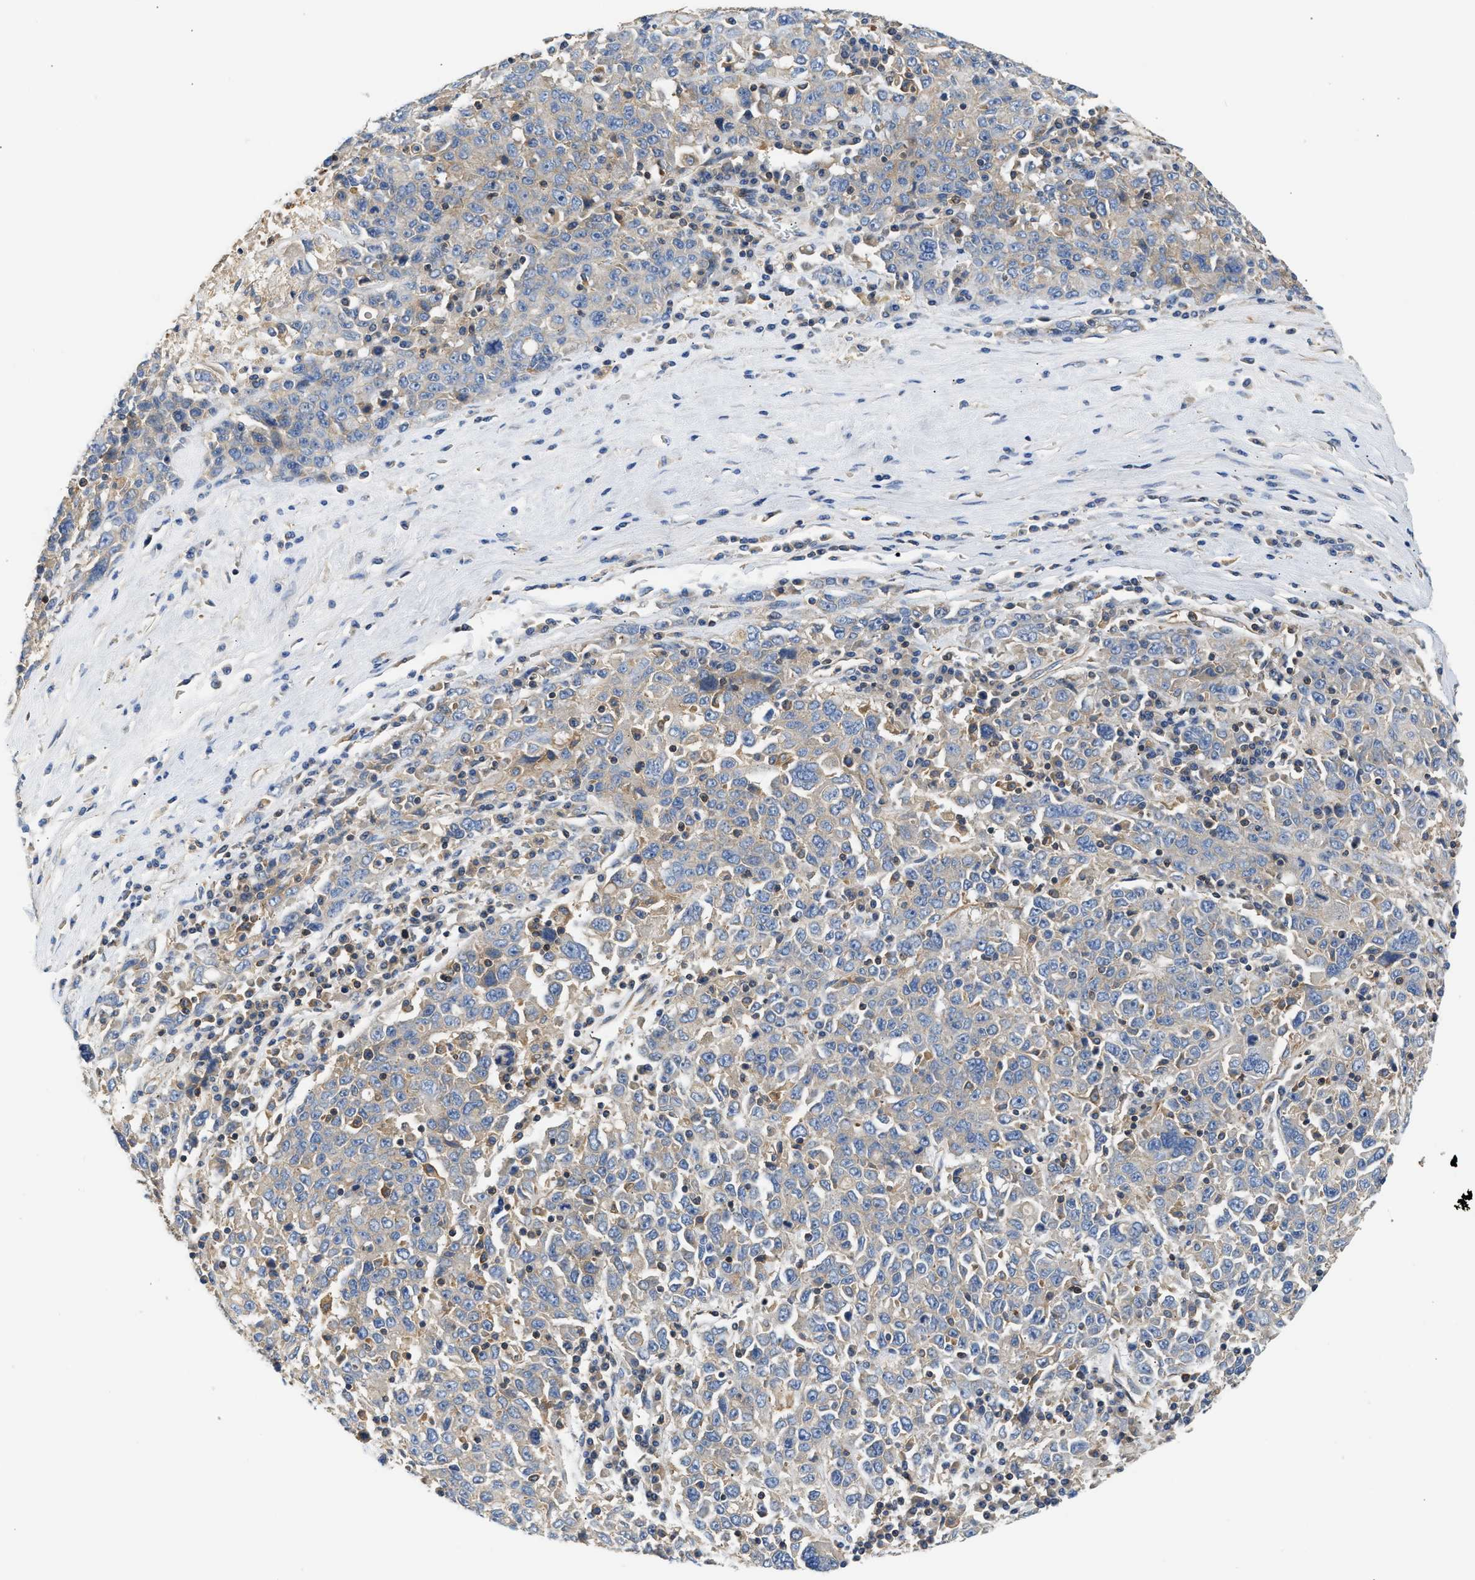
{"staining": {"intensity": "negative", "quantity": "none", "location": "none"}, "tissue": "ovarian cancer", "cell_type": "Tumor cells", "image_type": "cancer", "snomed": [{"axis": "morphology", "description": "Carcinoma, endometroid"}, {"axis": "topography", "description": "Ovary"}], "caption": "Immunohistochemistry (IHC) photomicrograph of neoplastic tissue: human ovarian cancer stained with DAB (3,3'-diaminobenzidine) exhibits no significant protein positivity in tumor cells.", "gene": "SAMD9L", "patient": {"sex": "female", "age": 62}}